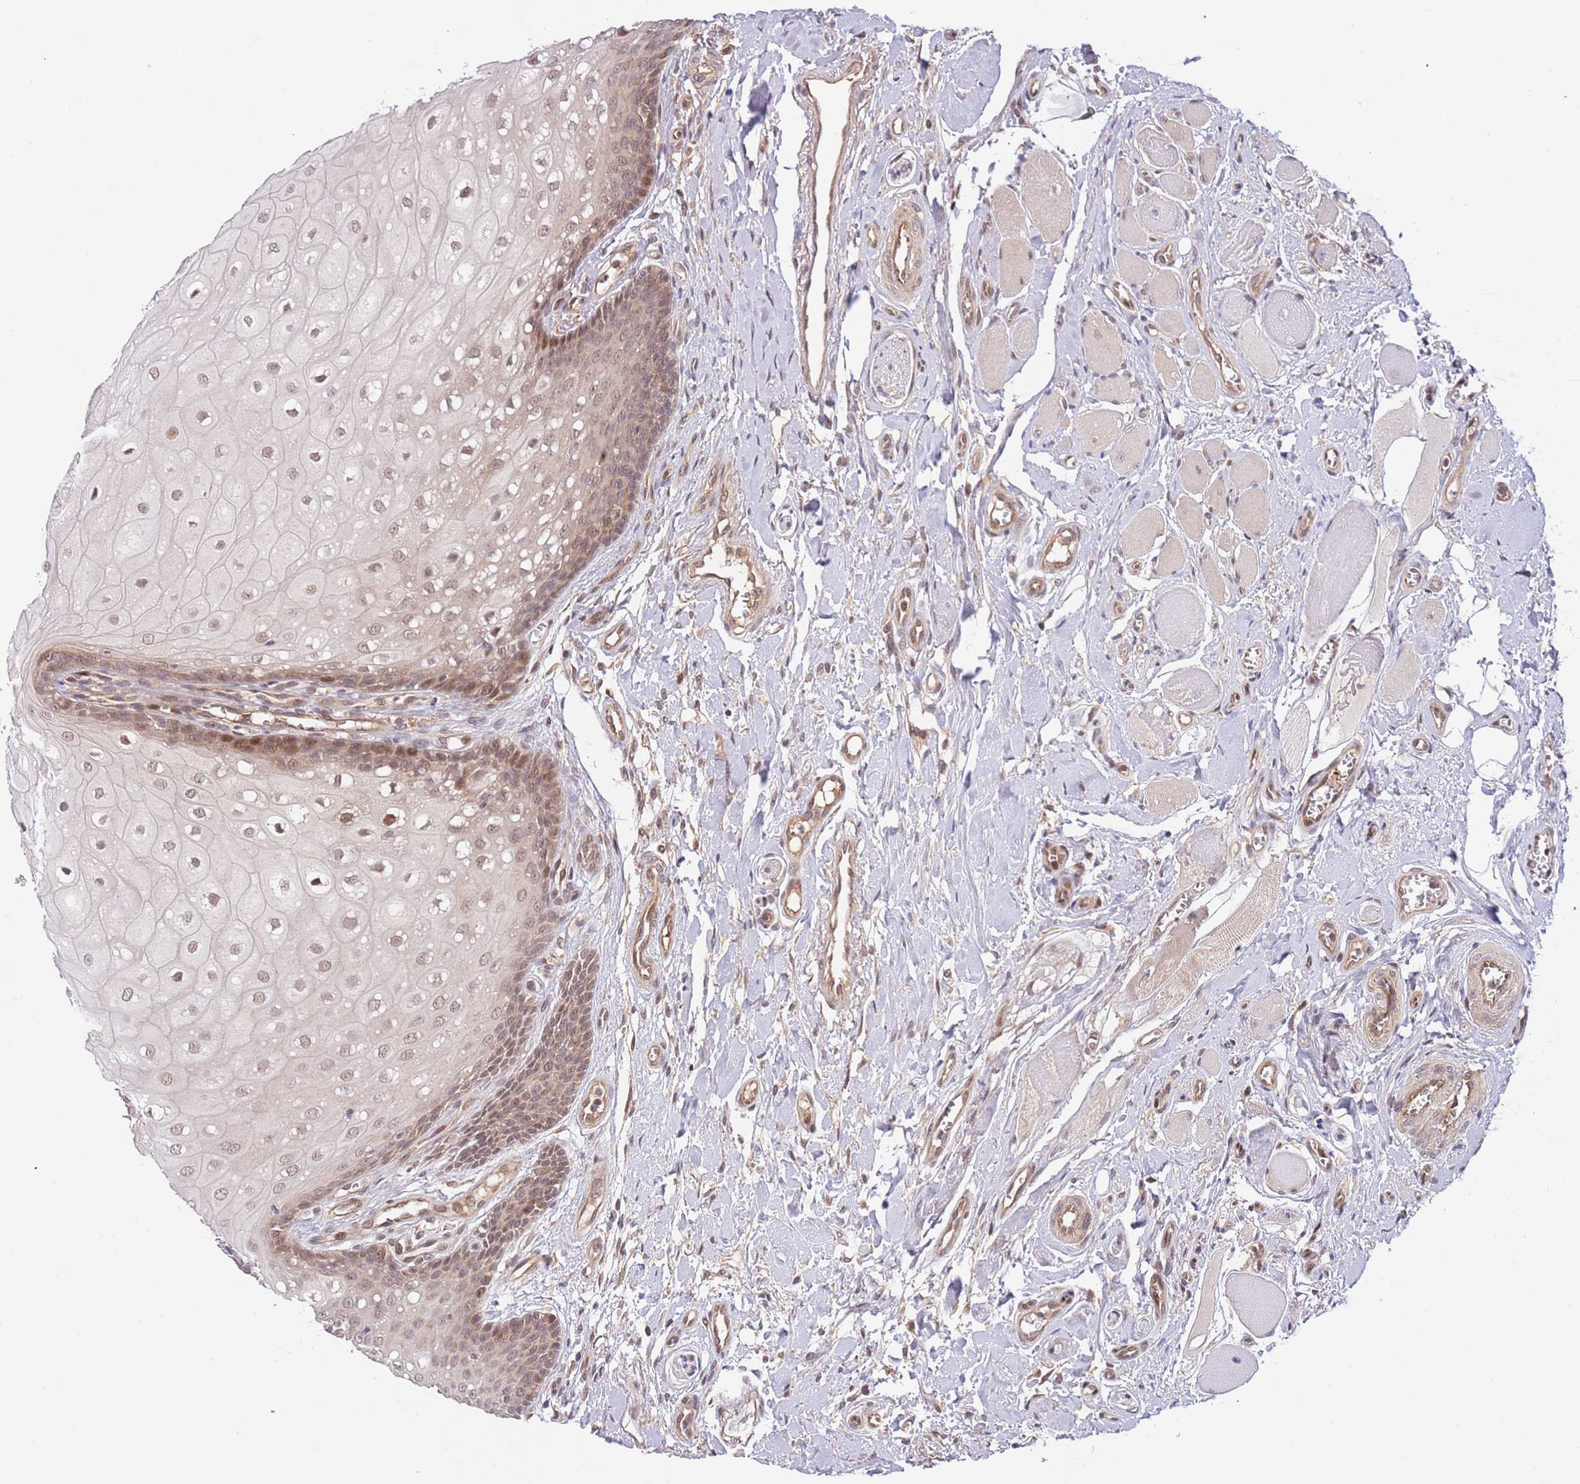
{"staining": {"intensity": "strong", "quantity": "<25%", "location": "cytoplasmic/membranous,nuclear"}, "tissue": "oral mucosa", "cell_type": "Squamous epithelial cells", "image_type": "normal", "snomed": [{"axis": "morphology", "description": "Normal tissue, NOS"}, {"axis": "morphology", "description": "Squamous cell carcinoma, NOS"}, {"axis": "topography", "description": "Oral tissue"}, {"axis": "topography", "description": "Tounge, NOS"}, {"axis": "topography", "description": "Head-Neck"}], "caption": "A photomicrograph of human oral mucosa stained for a protein displays strong cytoplasmic/membranous,nuclear brown staining in squamous epithelial cells. (Brightfield microscopy of DAB IHC at high magnification).", "gene": "PRR16", "patient": {"sex": "male", "age": 79}}